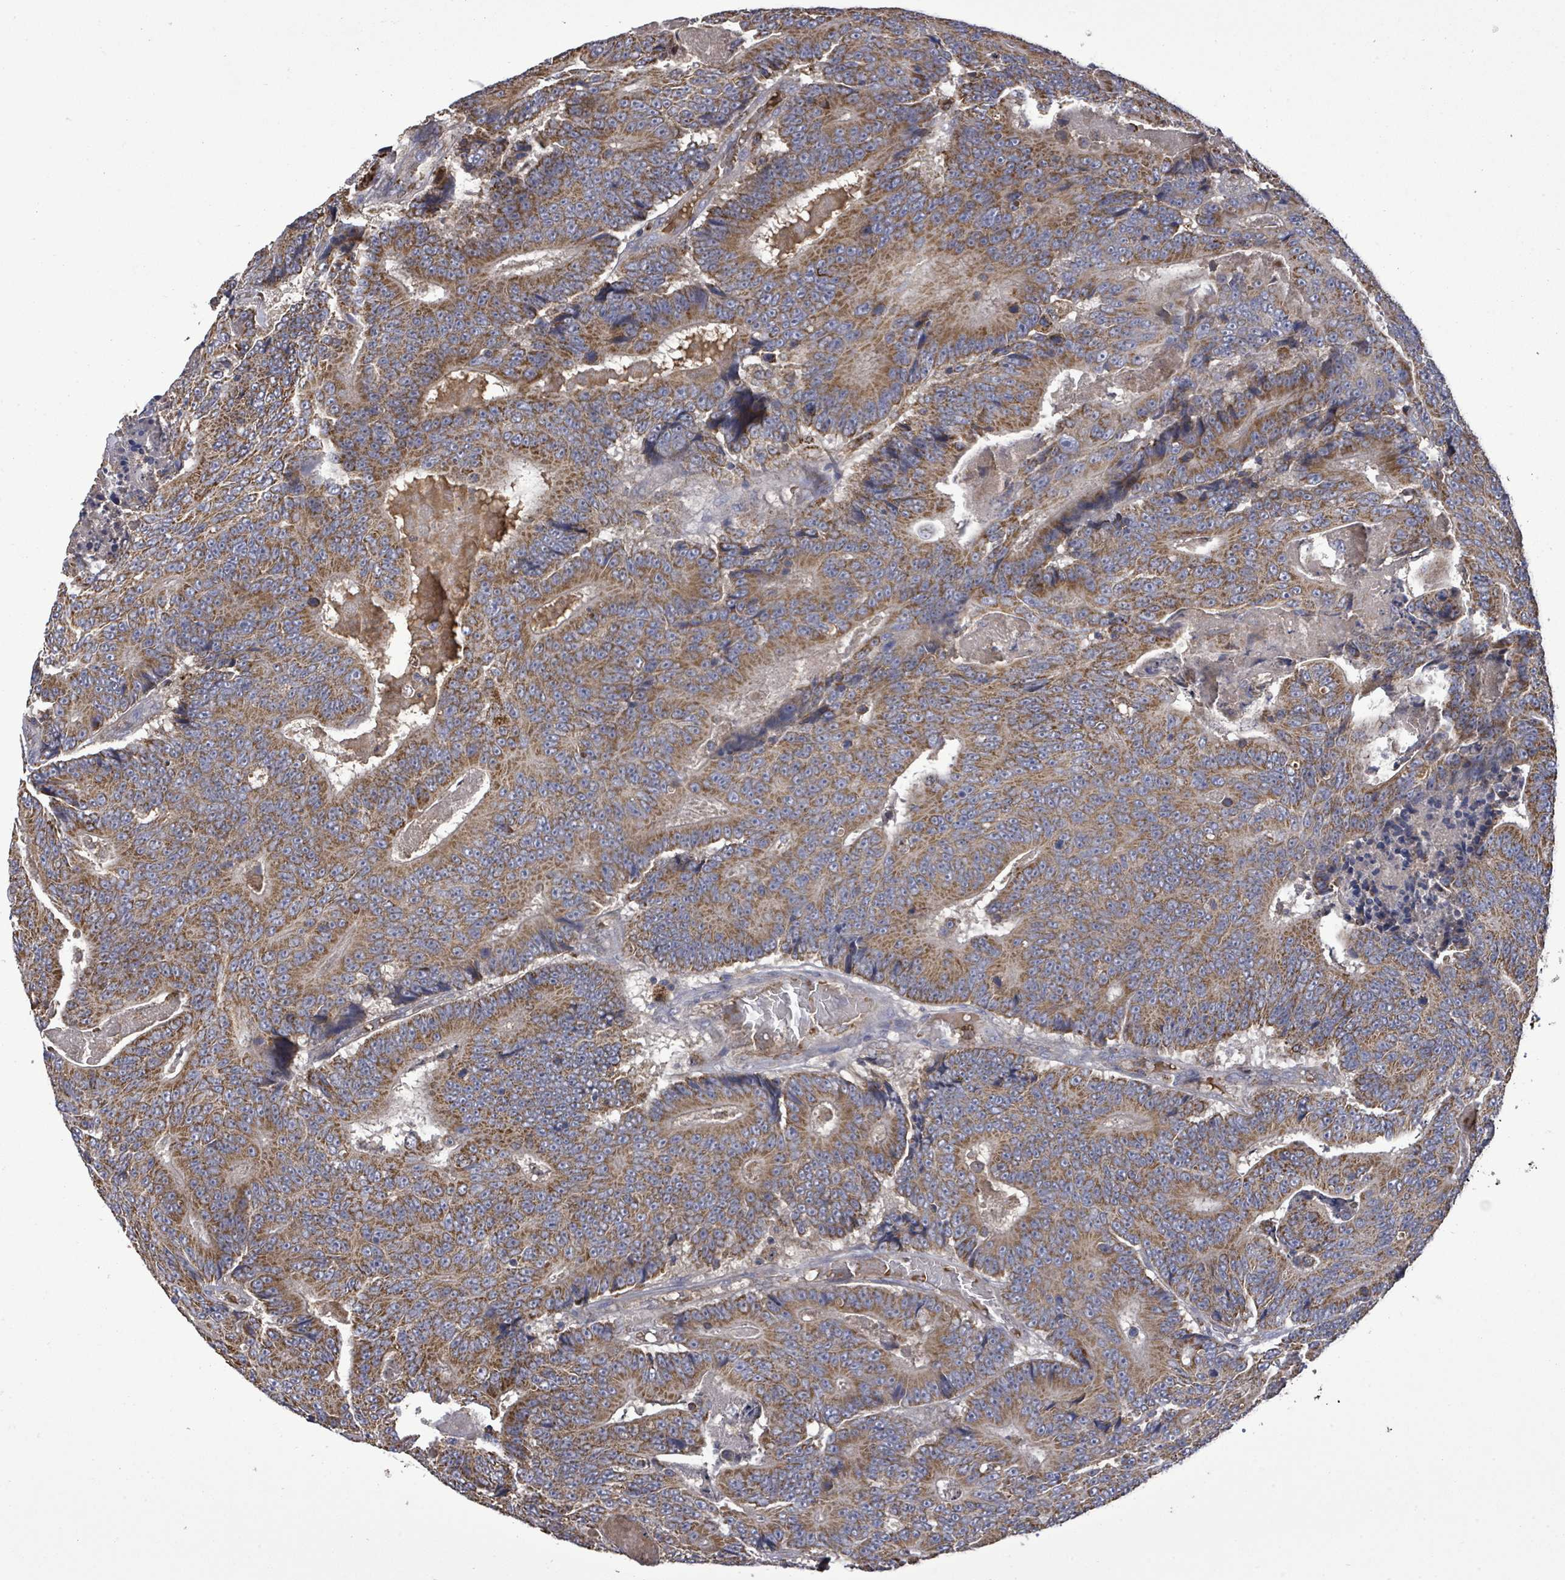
{"staining": {"intensity": "strong", "quantity": "25%-75%", "location": "cytoplasmic/membranous"}, "tissue": "colorectal cancer", "cell_type": "Tumor cells", "image_type": "cancer", "snomed": [{"axis": "morphology", "description": "Adenocarcinoma, NOS"}, {"axis": "topography", "description": "Colon"}], "caption": "High-power microscopy captured an immunohistochemistry (IHC) micrograph of colorectal adenocarcinoma, revealing strong cytoplasmic/membranous positivity in about 25%-75% of tumor cells.", "gene": "MTMR12", "patient": {"sex": "male", "age": 83}}